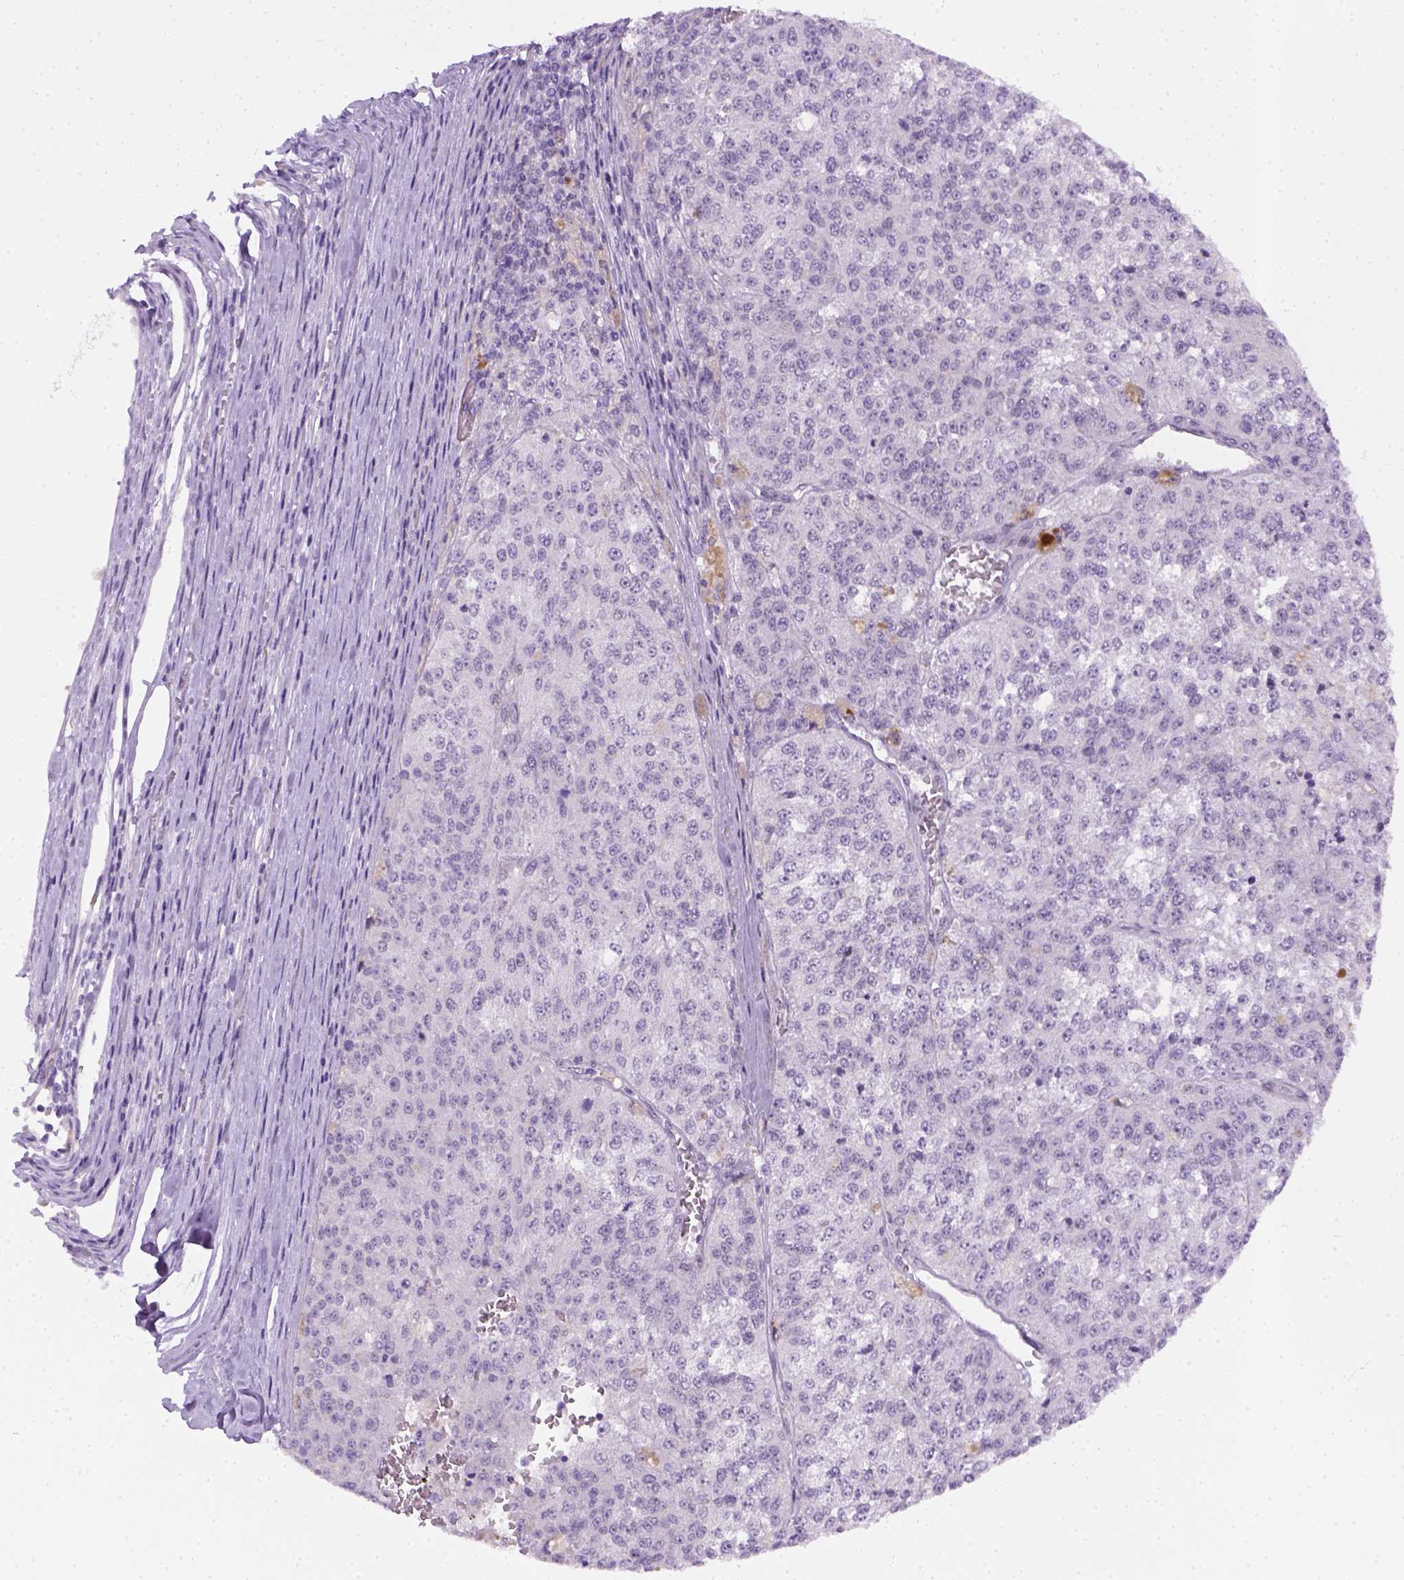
{"staining": {"intensity": "negative", "quantity": "none", "location": "none"}, "tissue": "melanoma", "cell_type": "Tumor cells", "image_type": "cancer", "snomed": [{"axis": "morphology", "description": "Malignant melanoma, Metastatic site"}, {"axis": "topography", "description": "Lymph node"}], "caption": "Immunohistochemistry (IHC) micrograph of neoplastic tissue: human melanoma stained with DAB (3,3'-diaminobenzidine) reveals no significant protein expression in tumor cells.", "gene": "FAM184B", "patient": {"sex": "female", "age": 64}}